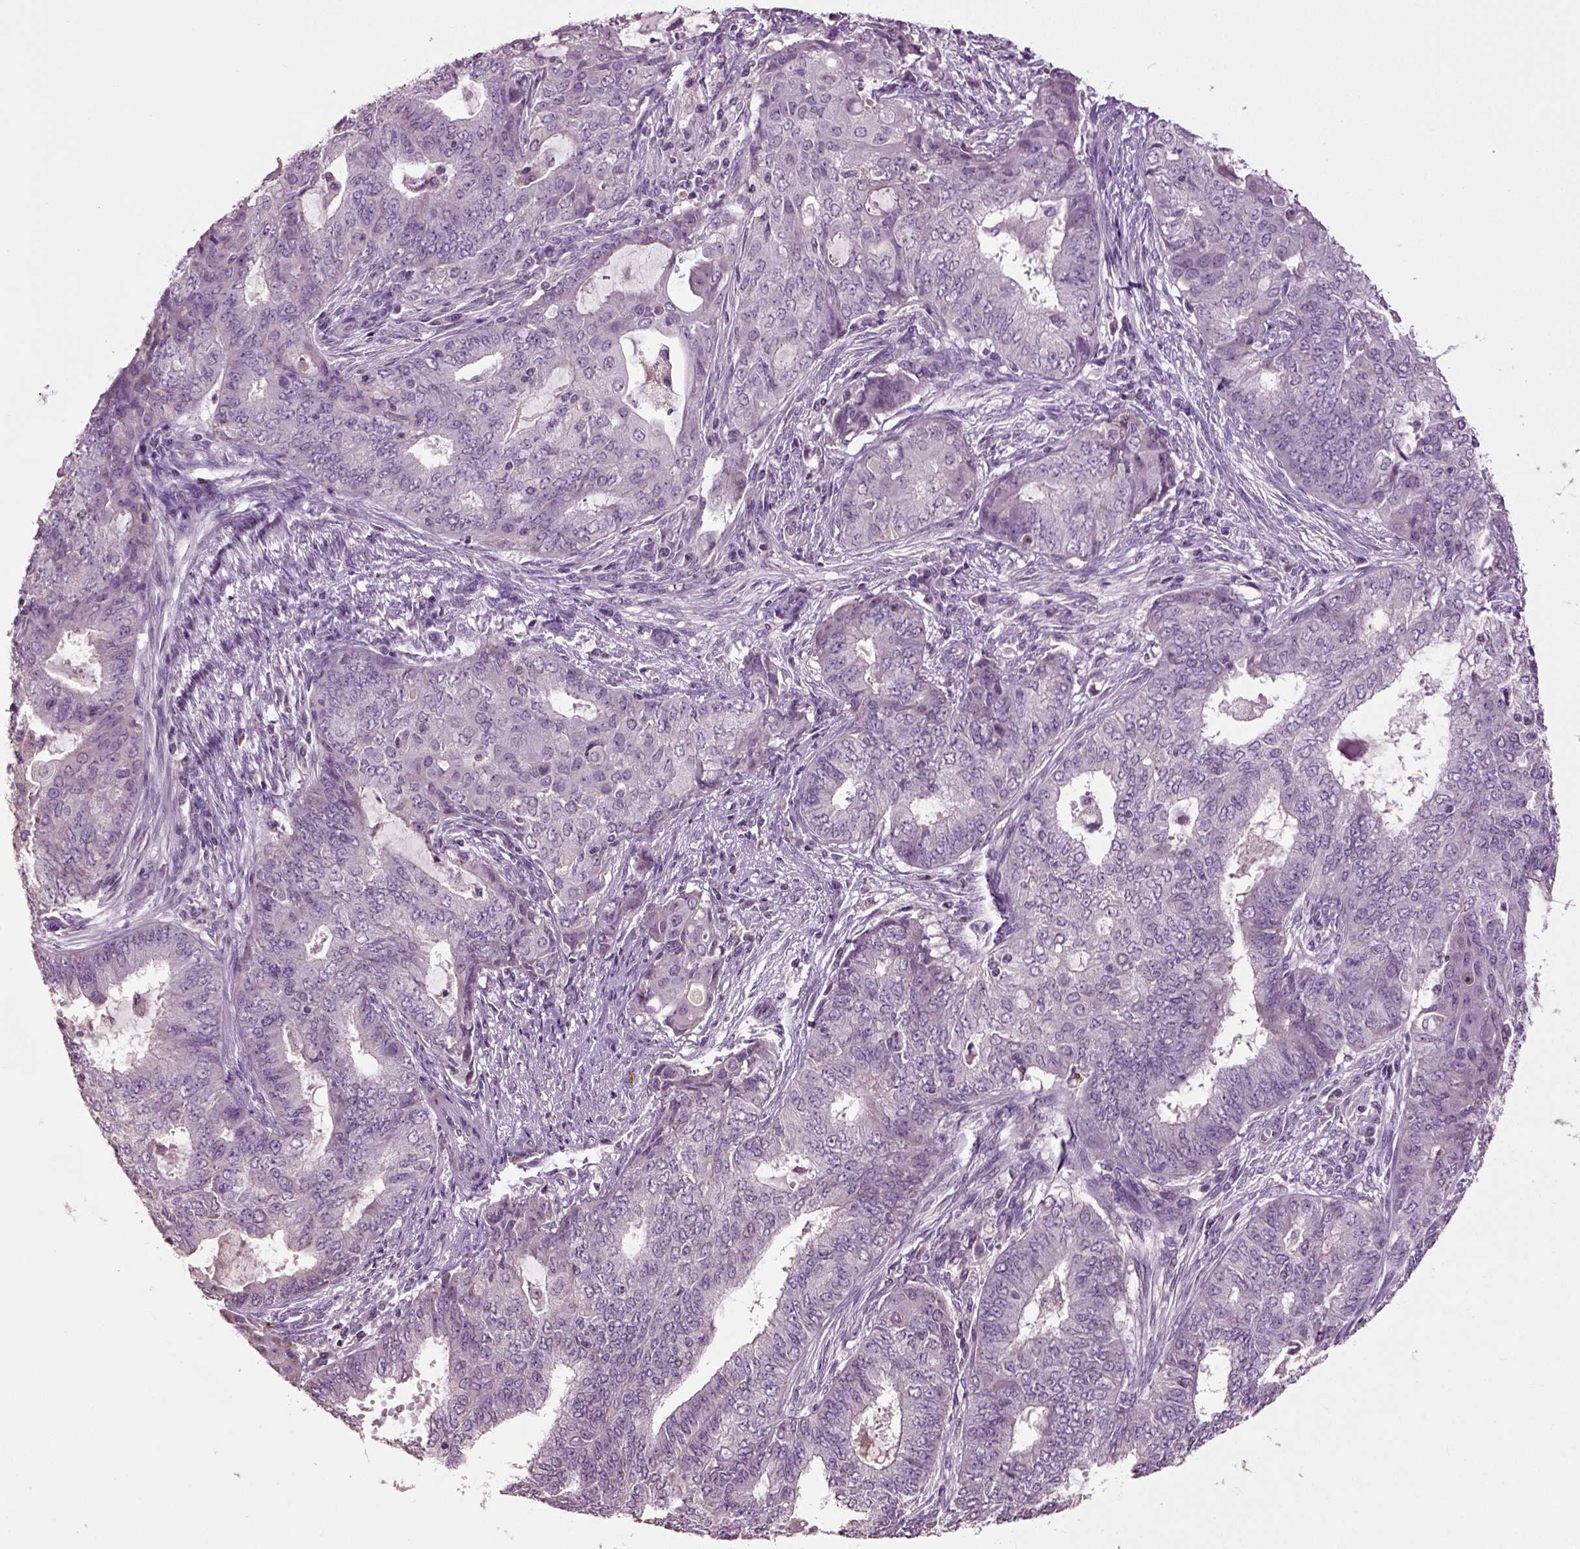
{"staining": {"intensity": "negative", "quantity": "none", "location": "none"}, "tissue": "endometrial cancer", "cell_type": "Tumor cells", "image_type": "cancer", "snomed": [{"axis": "morphology", "description": "Adenocarcinoma, NOS"}, {"axis": "topography", "description": "Endometrium"}], "caption": "Human adenocarcinoma (endometrial) stained for a protein using immunohistochemistry reveals no staining in tumor cells.", "gene": "DEFB118", "patient": {"sex": "female", "age": 62}}